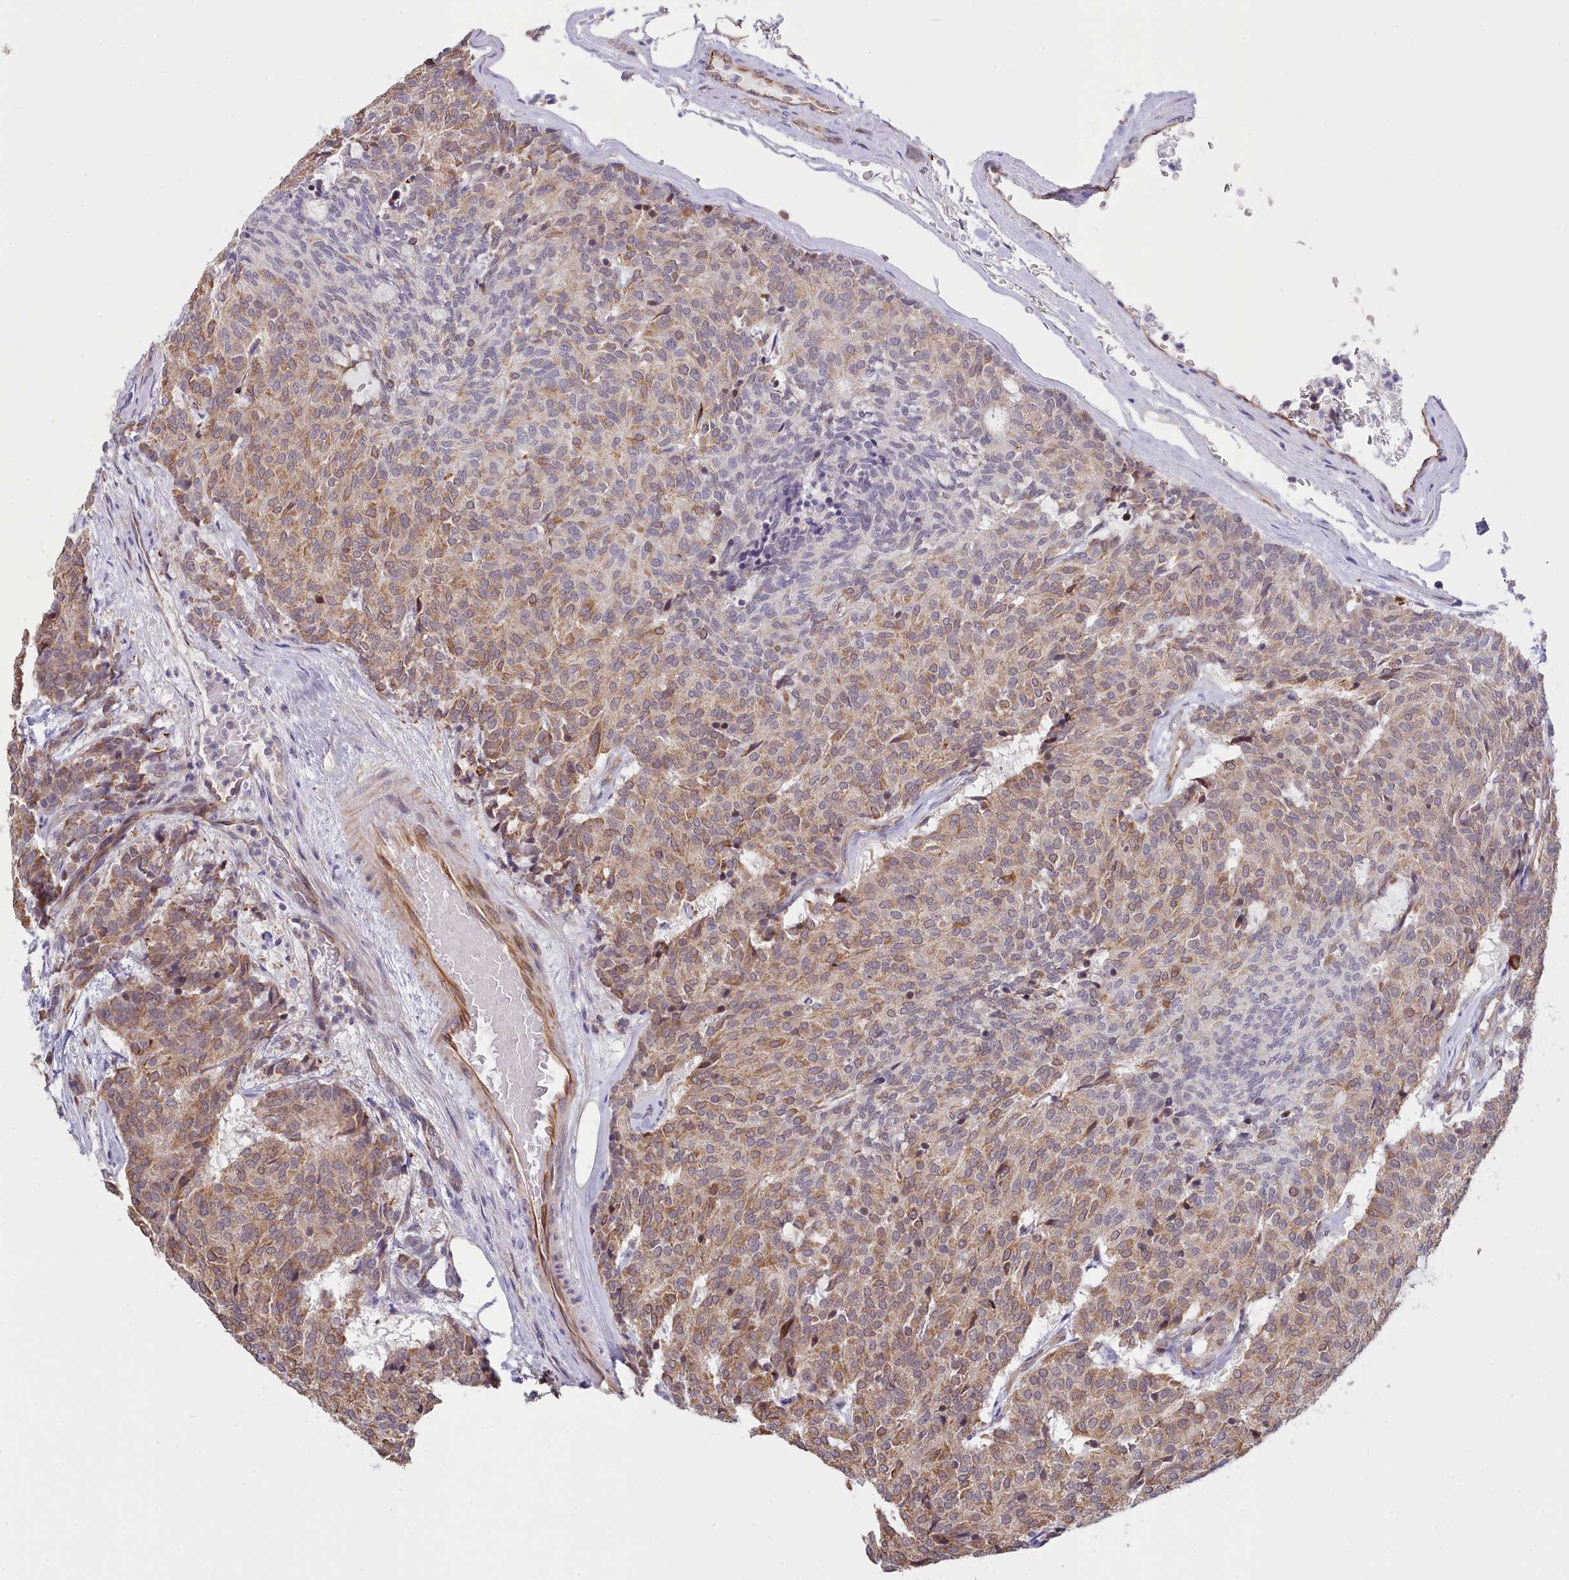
{"staining": {"intensity": "moderate", "quantity": "25%-75%", "location": "cytoplasmic/membranous"}, "tissue": "carcinoid", "cell_type": "Tumor cells", "image_type": "cancer", "snomed": [{"axis": "morphology", "description": "Carcinoid, malignant, NOS"}, {"axis": "topography", "description": "Pancreas"}], "caption": "This histopathology image exhibits immunohistochemistry staining of human carcinoid, with medium moderate cytoplasmic/membranous staining in approximately 25%-75% of tumor cells.", "gene": "ZC3H13", "patient": {"sex": "female", "age": 54}}